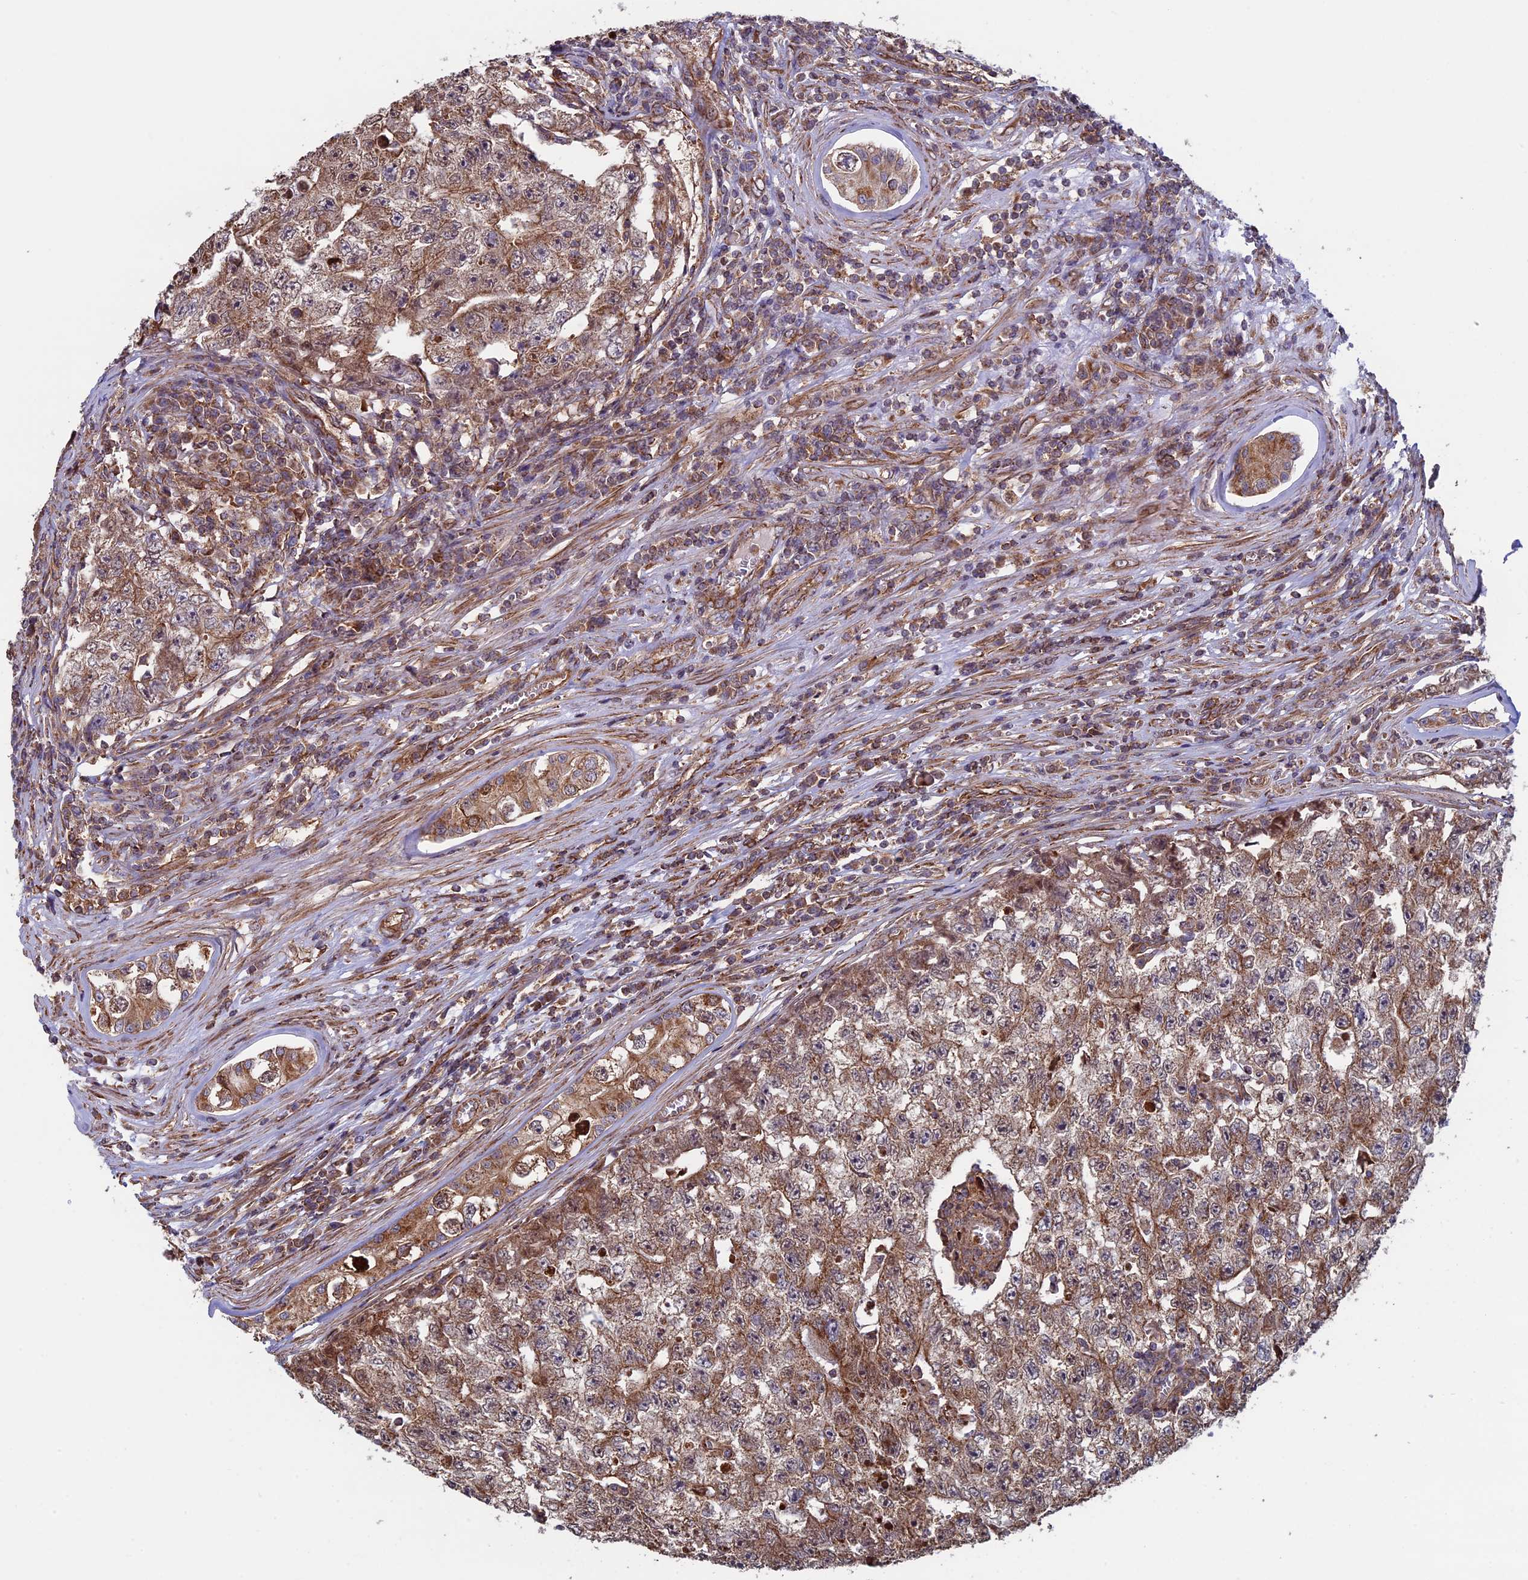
{"staining": {"intensity": "moderate", "quantity": ">75%", "location": "cytoplasmic/membranous"}, "tissue": "testis cancer", "cell_type": "Tumor cells", "image_type": "cancer", "snomed": [{"axis": "morphology", "description": "Carcinoma, Embryonal, NOS"}, {"axis": "topography", "description": "Testis"}], "caption": "About >75% of tumor cells in testis cancer exhibit moderate cytoplasmic/membranous protein positivity as visualized by brown immunohistochemical staining.", "gene": "CCDC8", "patient": {"sex": "male", "age": 17}}